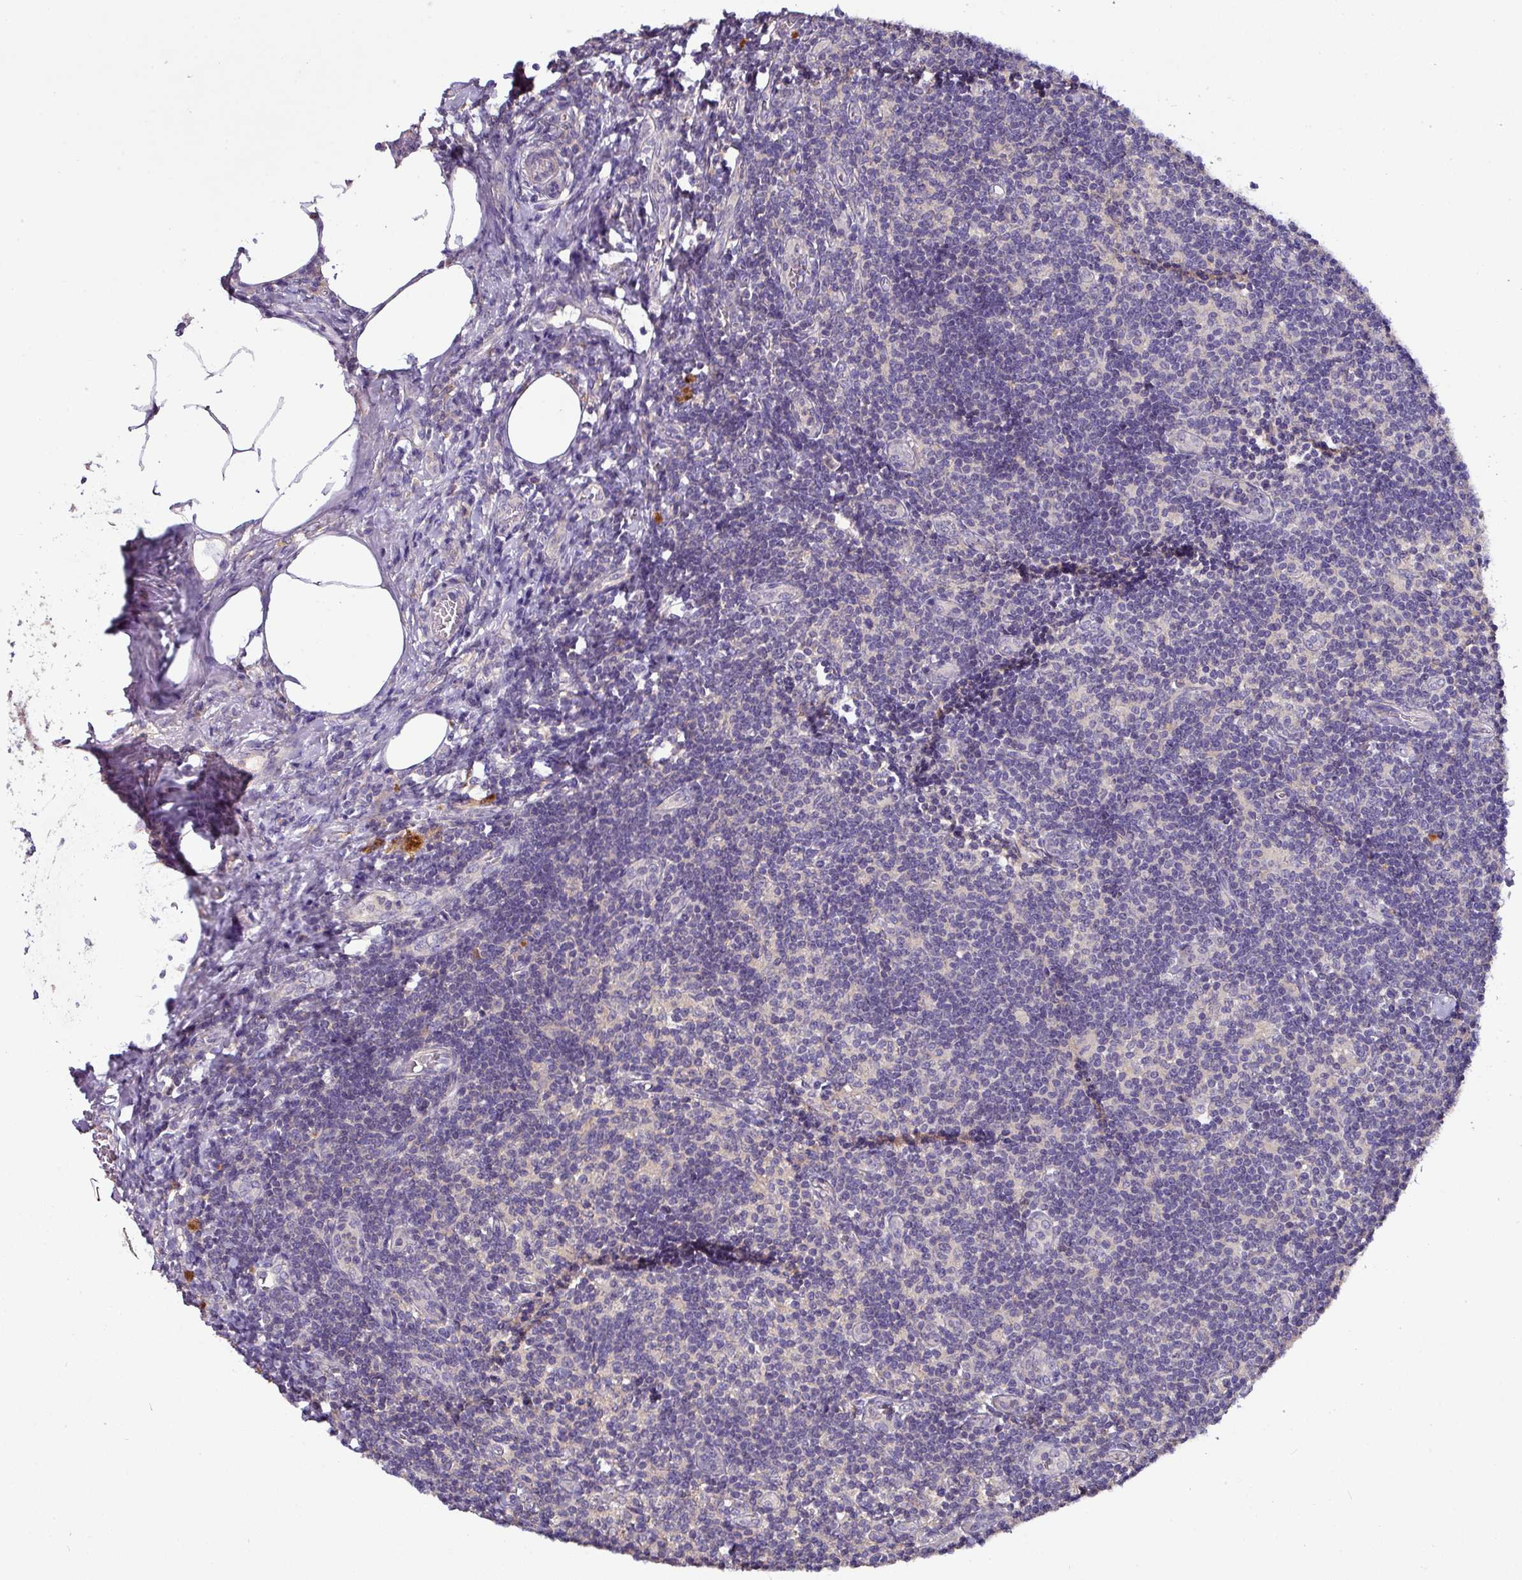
{"staining": {"intensity": "negative", "quantity": "none", "location": "none"}, "tissue": "lymph node", "cell_type": "Germinal center cells", "image_type": "normal", "snomed": [{"axis": "morphology", "description": "Normal tissue, NOS"}, {"axis": "topography", "description": "Lymph node"}], "caption": "Immunohistochemical staining of unremarkable human lymph node demonstrates no significant positivity in germinal center cells. The staining is performed using DAB brown chromogen with nuclei counter-stained in using hematoxylin.", "gene": "AEBP2", "patient": {"sex": "female", "age": 59}}